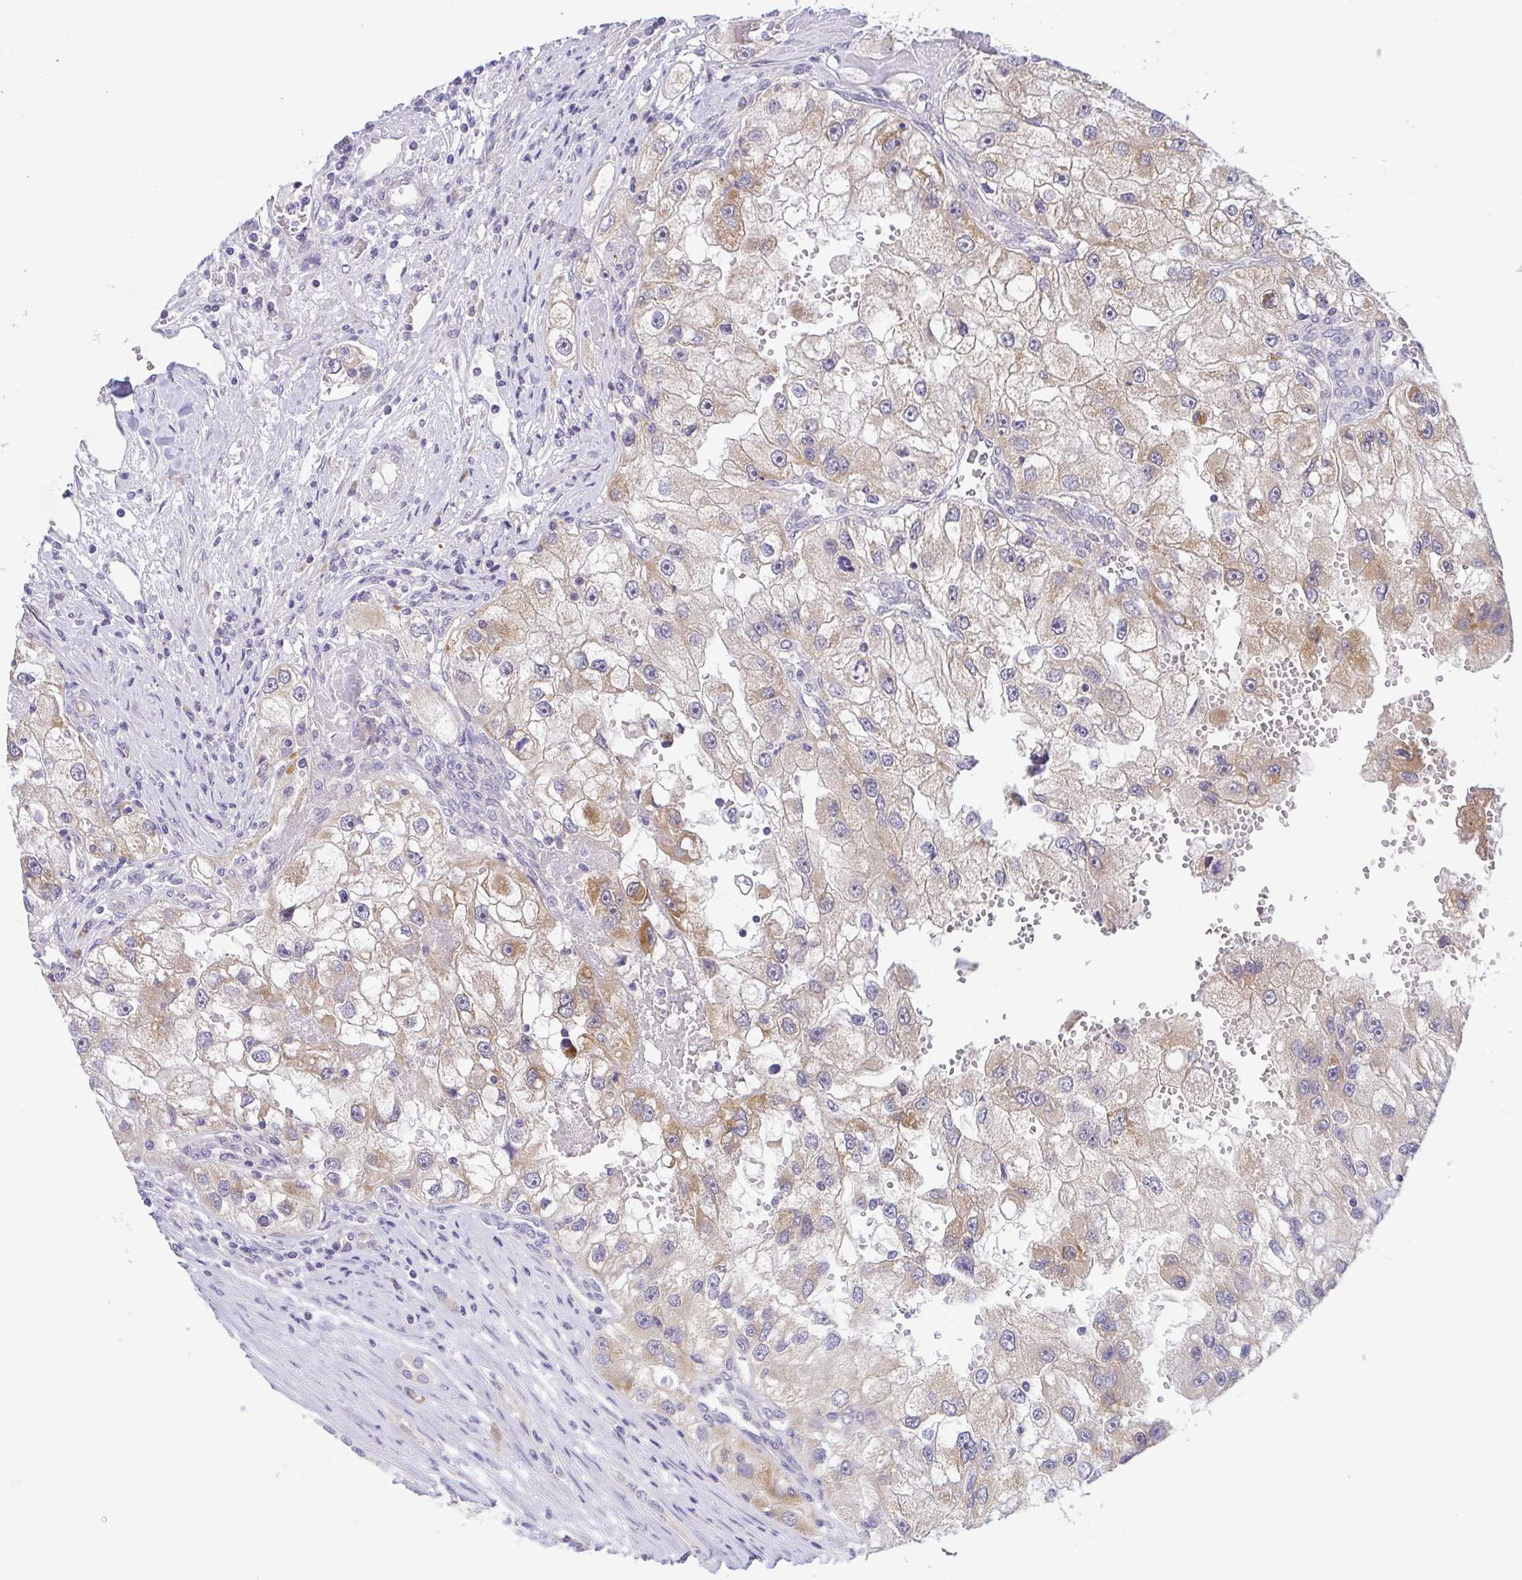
{"staining": {"intensity": "weak", "quantity": ">75%", "location": "cytoplasmic/membranous"}, "tissue": "renal cancer", "cell_type": "Tumor cells", "image_type": "cancer", "snomed": [{"axis": "morphology", "description": "Adenocarcinoma, NOS"}, {"axis": "topography", "description": "Kidney"}], "caption": "Tumor cells reveal weak cytoplasmic/membranous positivity in approximately >75% of cells in renal cancer. The staining was performed using DAB (3,3'-diaminobenzidine) to visualize the protein expression in brown, while the nuclei were stained in blue with hematoxylin (Magnification: 20x).", "gene": "BCL2L1", "patient": {"sex": "male", "age": 63}}